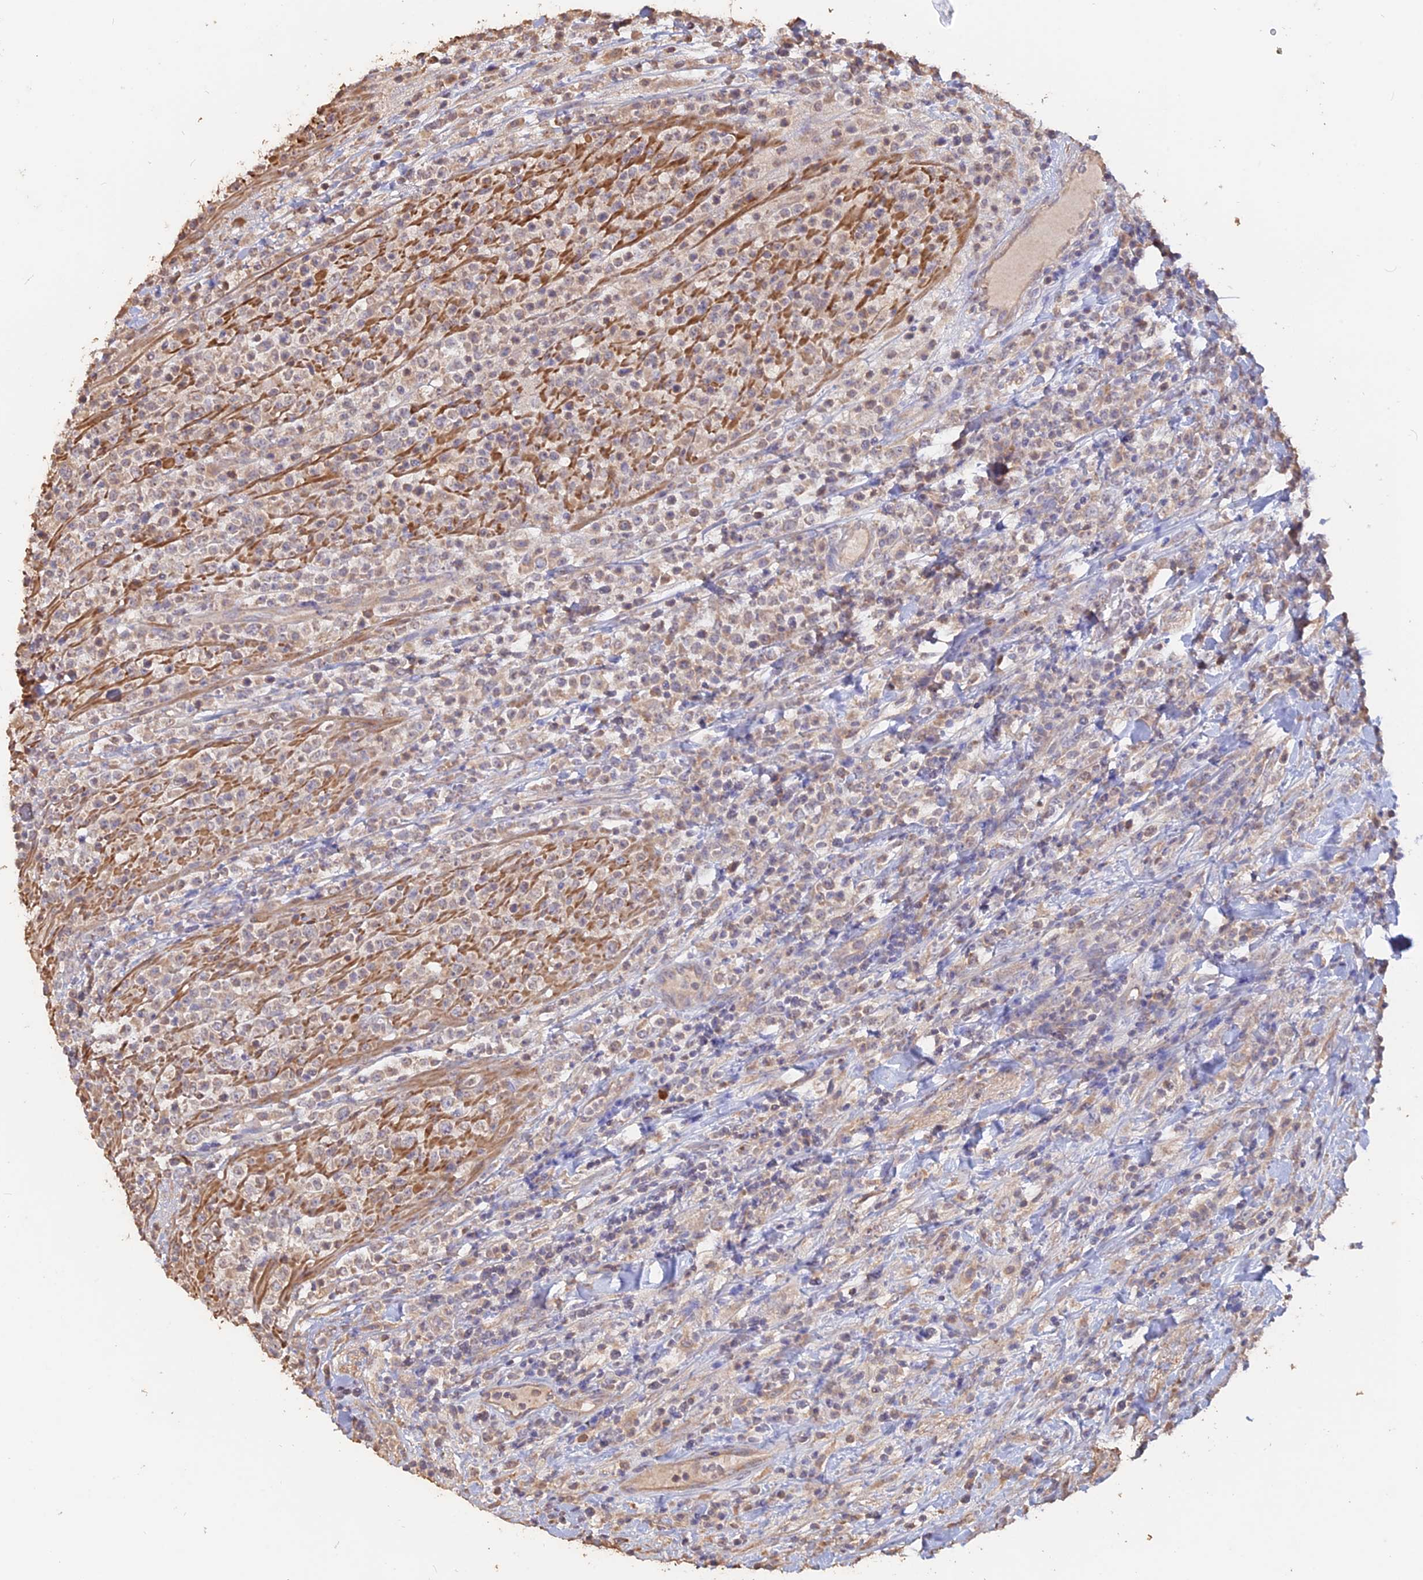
{"staining": {"intensity": "negative", "quantity": "none", "location": "none"}, "tissue": "lymphoma", "cell_type": "Tumor cells", "image_type": "cancer", "snomed": [{"axis": "morphology", "description": "Malignant lymphoma, non-Hodgkin's type, High grade"}, {"axis": "topography", "description": "Colon"}], "caption": "Lymphoma was stained to show a protein in brown. There is no significant positivity in tumor cells. (Immunohistochemistry, brightfield microscopy, high magnification).", "gene": "LAYN", "patient": {"sex": "female", "age": 53}}